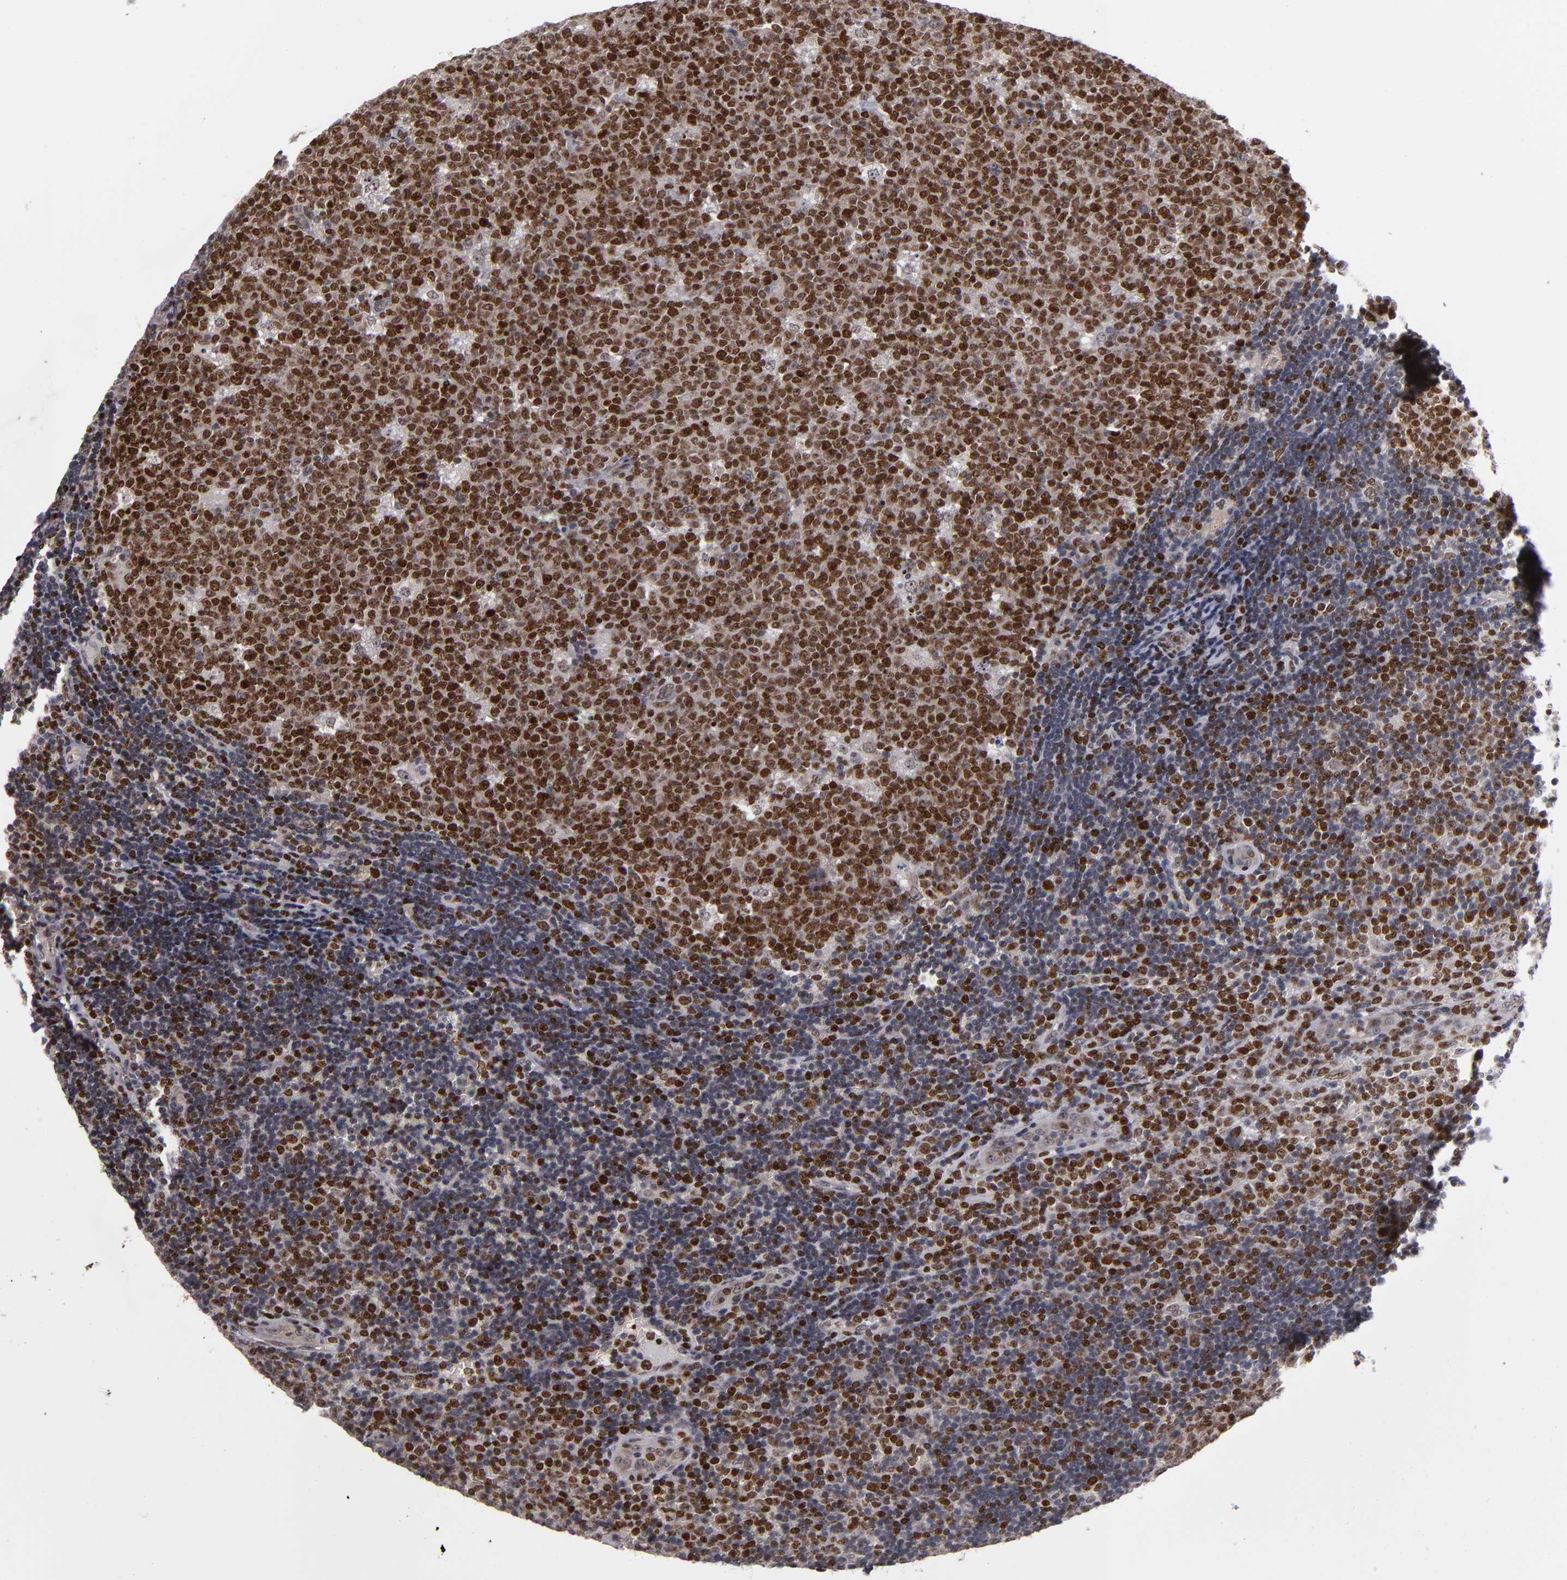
{"staining": {"intensity": "strong", "quantity": ">75%", "location": "nuclear"}, "tissue": "lymph node", "cell_type": "Germinal center cells", "image_type": "normal", "snomed": [{"axis": "morphology", "description": "Normal tissue, NOS"}, {"axis": "topography", "description": "Lymph node"}, {"axis": "topography", "description": "Salivary gland"}], "caption": "Lymph node stained with immunohistochemistry (IHC) reveals strong nuclear staining in approximately >75% of germinal center cells.", "gene": "KDM6A", "patient": {"sex": "male", "age": 8}}